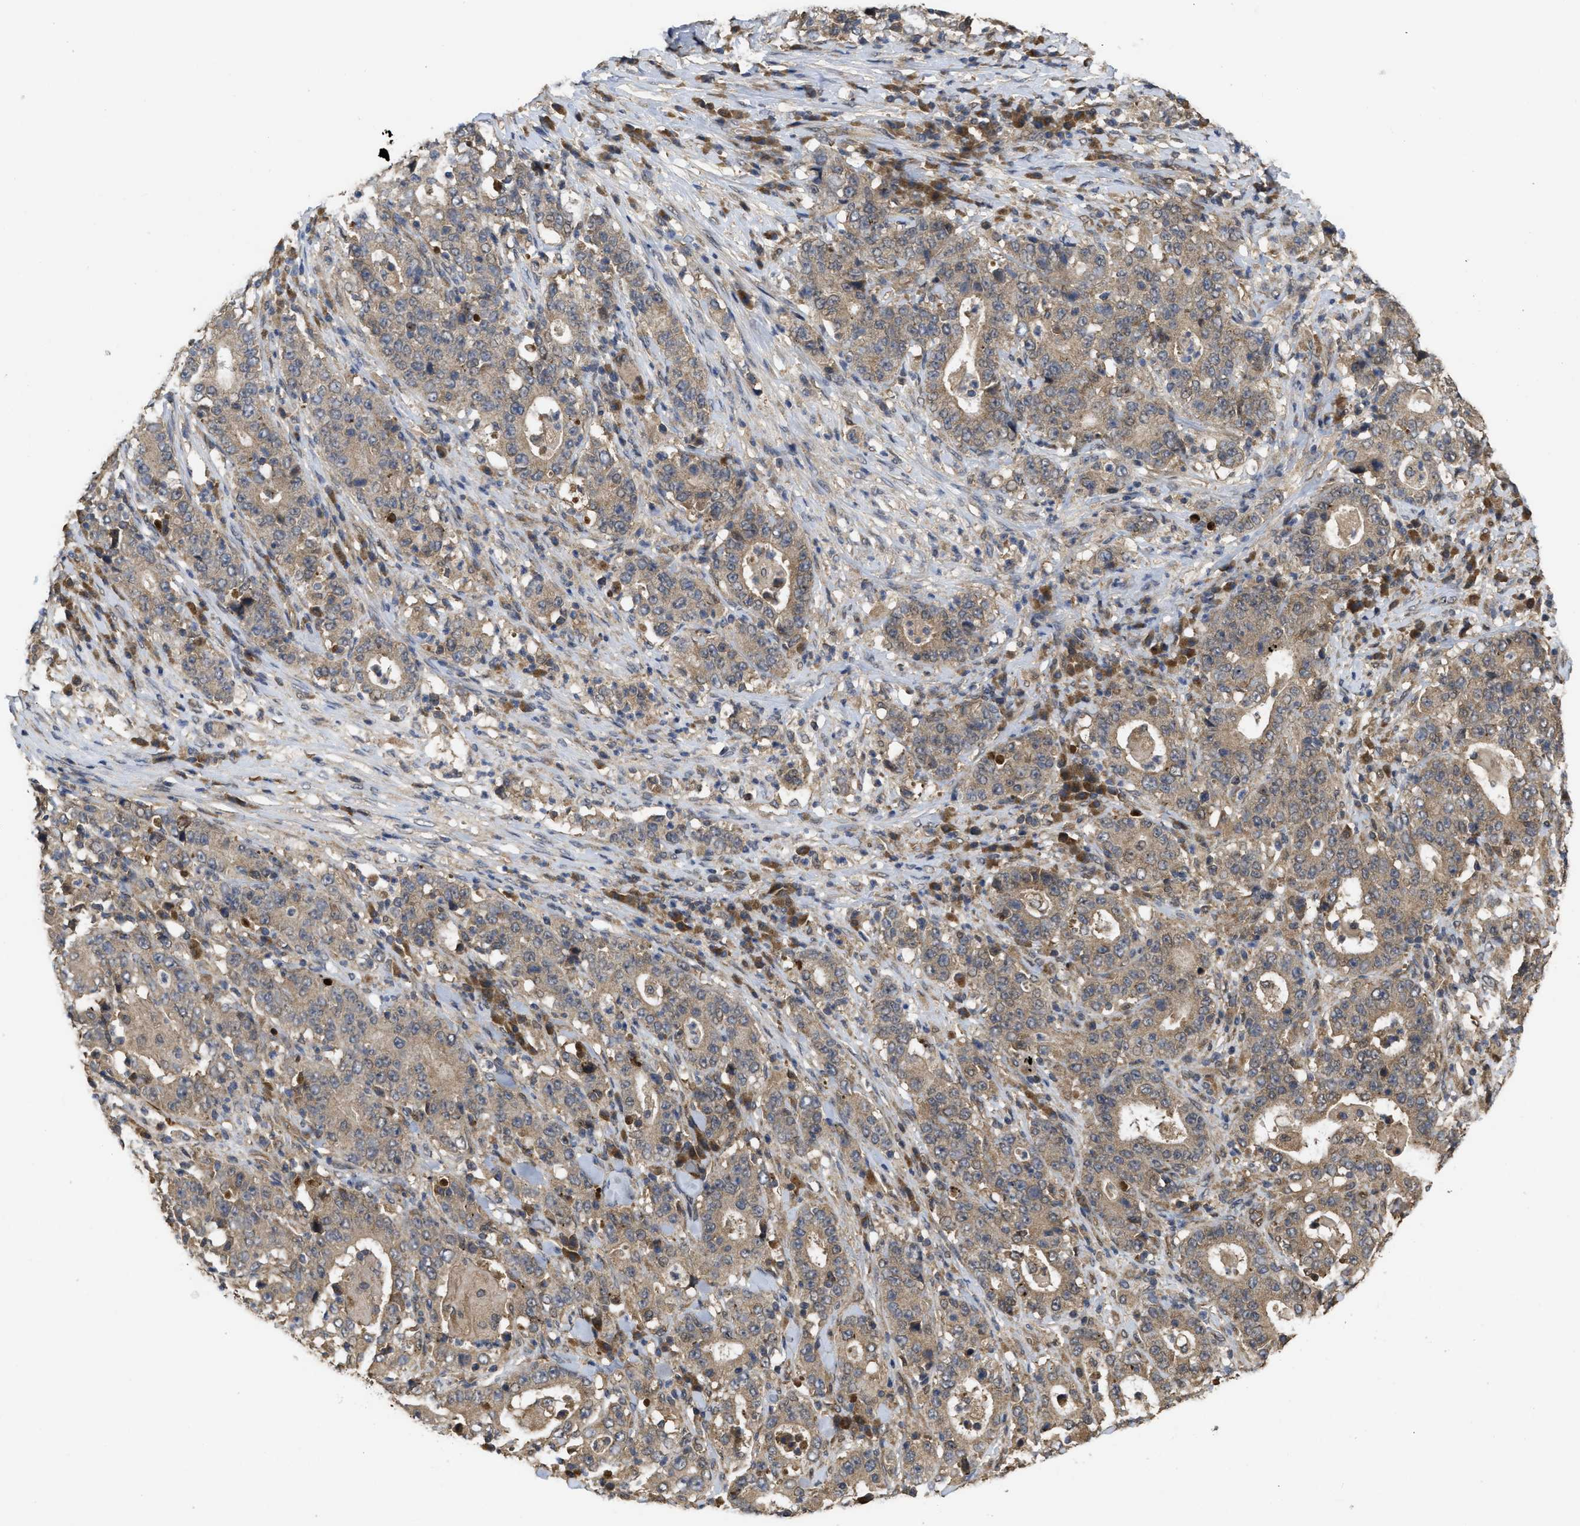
{"staining": {"intensity": "weak", "quantity": ">75%", "location": "cytoplasmic/membranous"}, "tissue": "stomach cancer", "cell_type": "Tumor cells", "image_type": "cancer", "snomed": [{"axis": "morphology", "description": "Normal tissue, NOS"}, {"axis": "morphology", "description": "Adenocarcinoma, NOS"}, {"axis": "topography", "description": "Stomach, upper"}, {"axis": "topography", "description": "Stomach"}], "caption": "Protein analysis of stomach cancer tissue displays weak cytoplasmic/membranous positivity in about >75% of tumor cells.", "gene": "FZD6", "patient": {"sex": "male", "age": 59}}